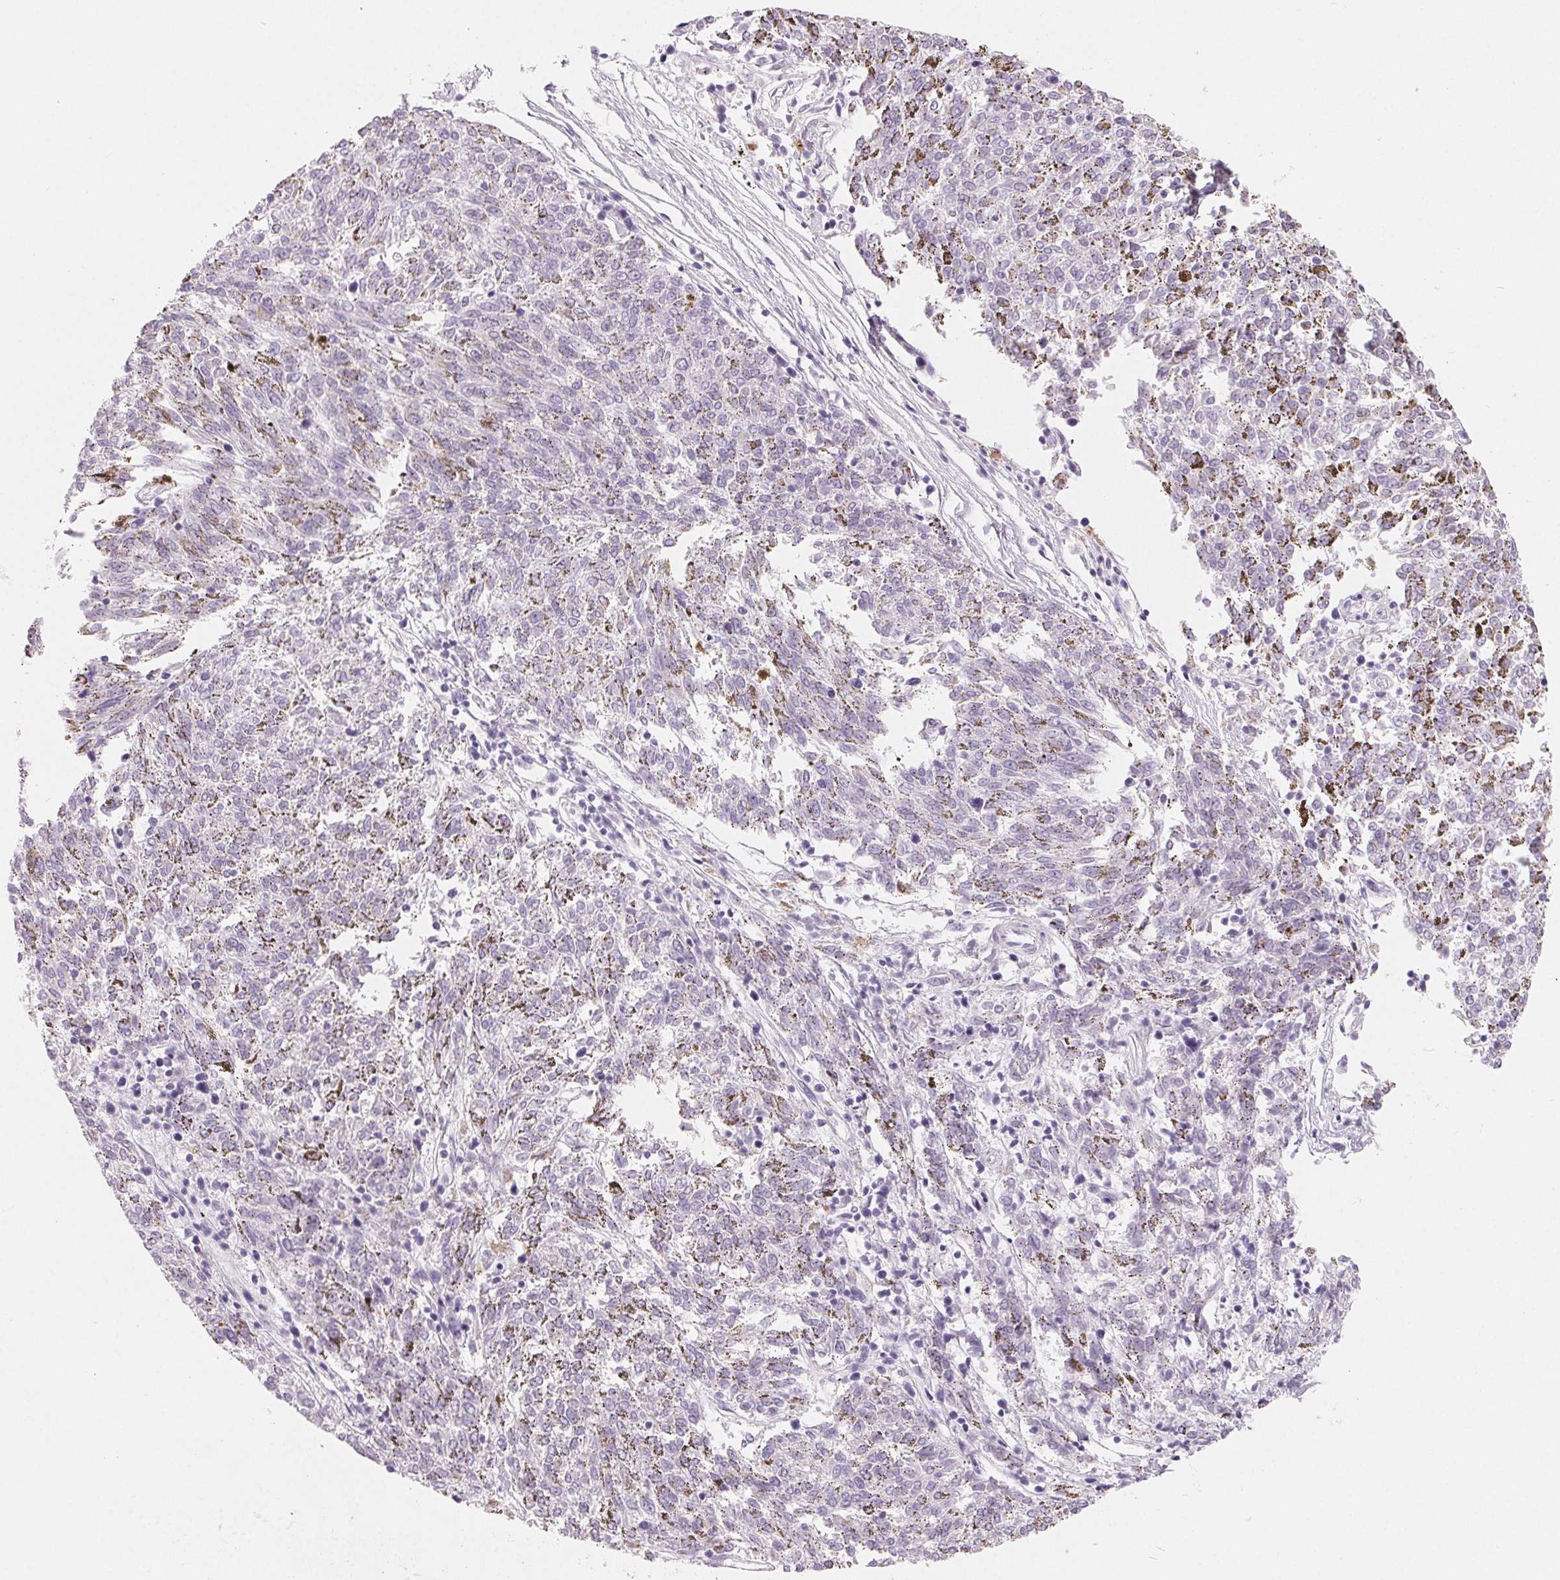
{"staining": {"intensity": "negative", "quantity": "none", "location": "none"}, "tissue": "melanoma", "cell_type": "Tumor cells", "image_type": "cancer", "snomed": [{"axis": "morphology", "description": "Malignant melanoma, NOS"}, {"axis": "topography", "description": "Skin"}], "caption": "Image shows no significant protein positivity in tumor cells of malignant melanoma.", "gene": "SPACA5B", "patient": {"sex": "female", "age": 72}}